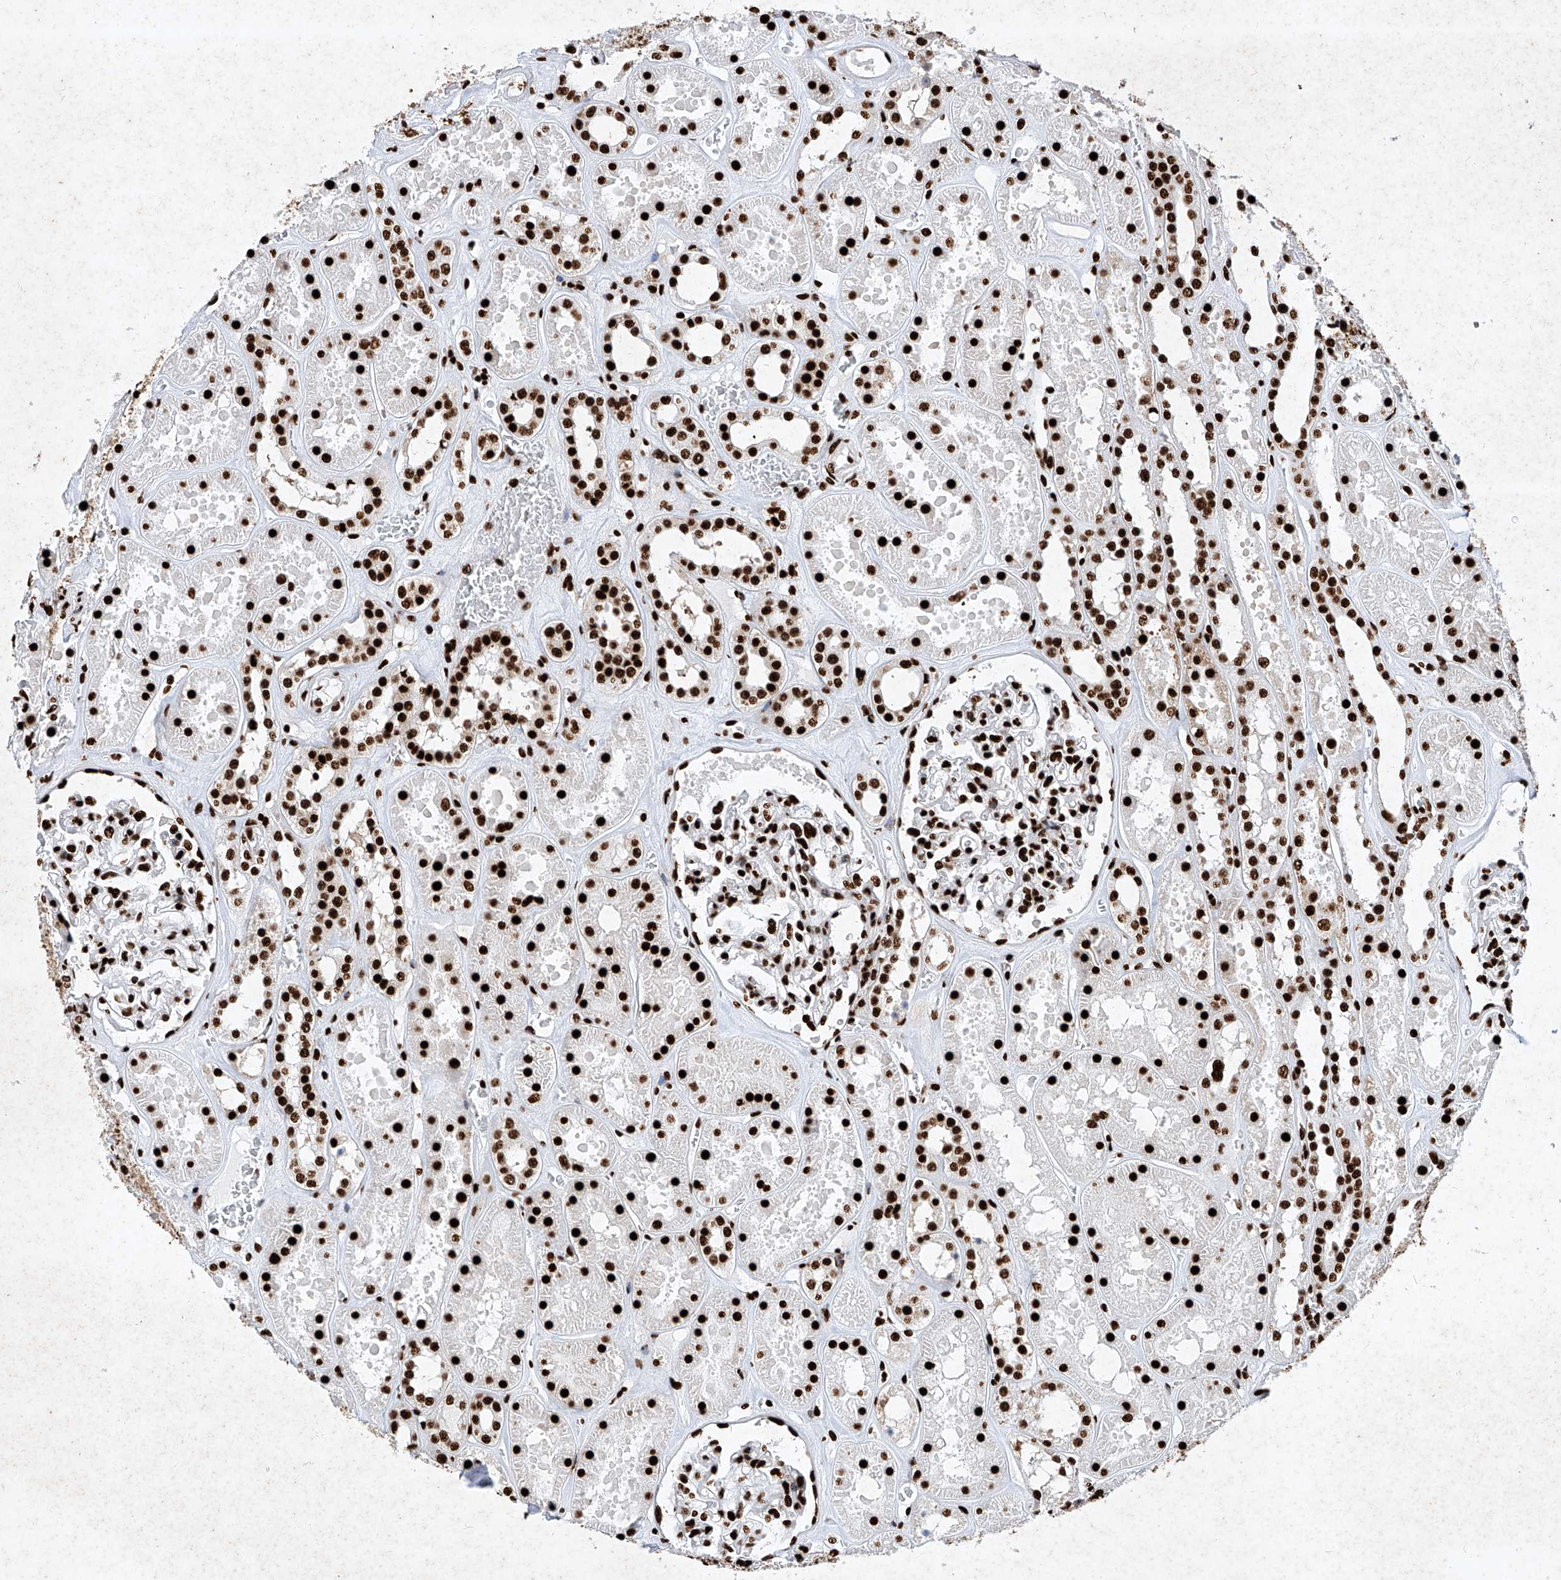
{"staining": {"intensity": "strong", "quantity": ">75%", "location": "nuclear"}, "tissue": "kidney", "cell_type": "Cells in glomeruli", "image_type": "normal", "snomed": [{"axis": "morphology", "description": "Normal tissue, NOS"}, {"axis": "topography", "description": "Kidney"}], "caption": "Kidney stained with IHC displays strong nuclear positivity in about >75% of cells in glomeruli.", "gene": "SRSF6", "patient": {"sex": "female", "age": 41}}